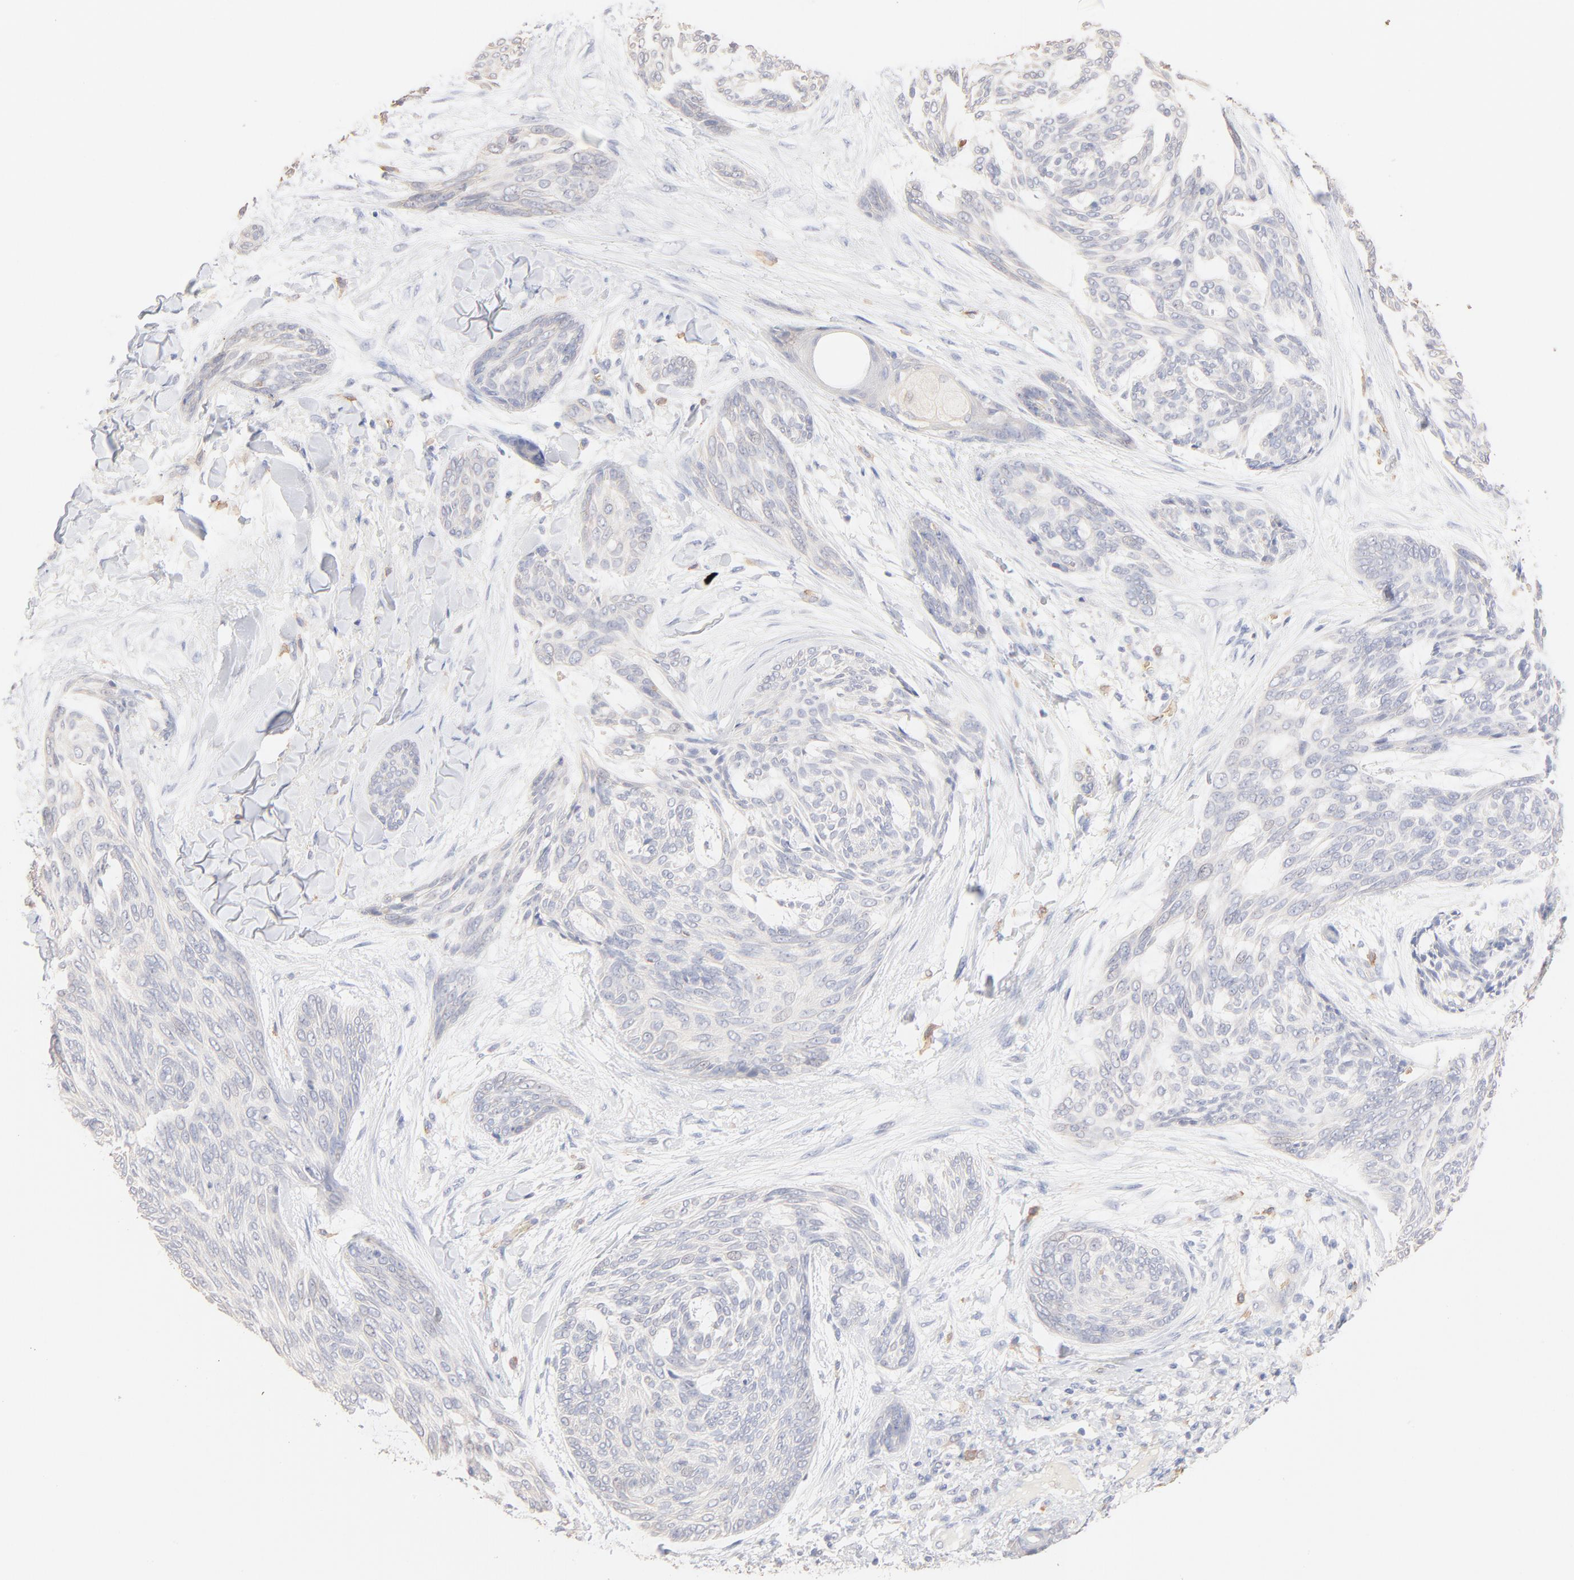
{"staining": {"intensity": "negative", "quantity": "none", "location": "none"}, "tissue": "skin cancer", "cell_type": "Tumor cells", "image_type": "cancer", "snomed": [{"axis": "morphology", "description": "Normal tissue, NOS"}, {"axis": "morphology", "description": "Basal cell carcinoma"}, {"axis": "topography", "description": "Skin"}], "caption": "Immunohistochemistry (IHC) of skin cancer (basal cell carcinoma) shows no staining in tumor cells.", "gene": "SPTB", "patient": {"sex": "female", "age": 71}}